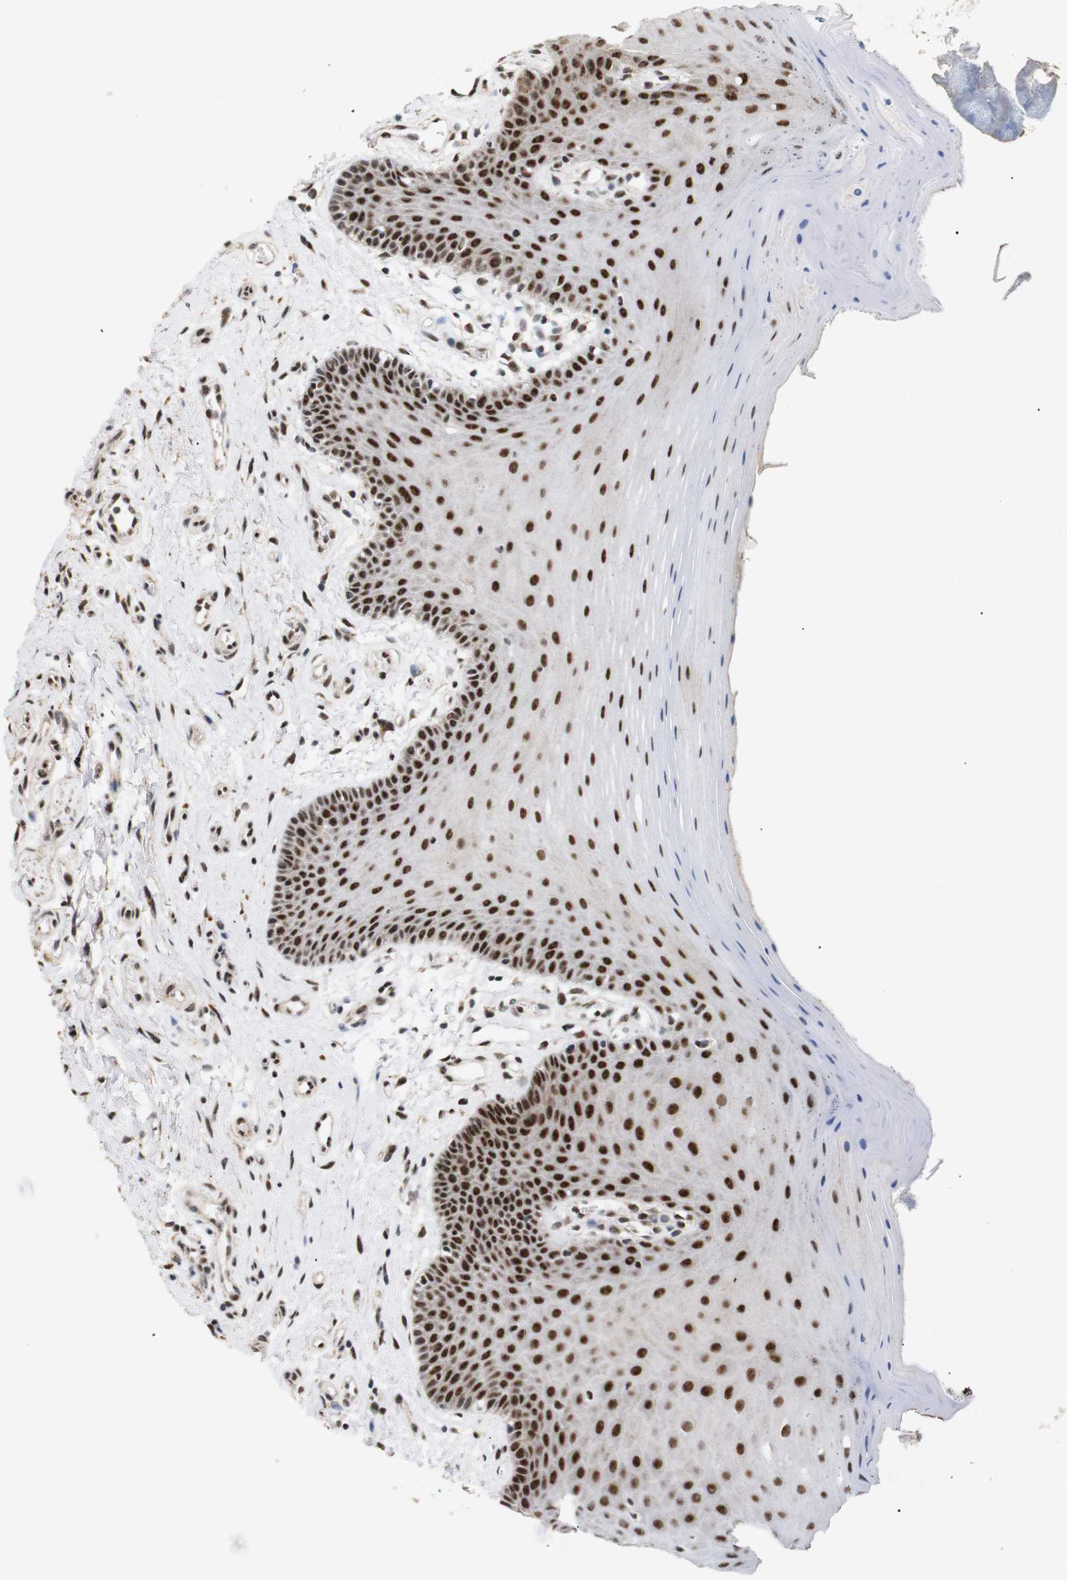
{"staining": {"intensity": "strong", "quantity": "25%-75%", "location": "nuclear"}, "tissue": "oral mucosa", "cell_type": "Squamous epithelial cells", "image_type": "normal", "snomed": [{"axis": "morphology", "description": "Normal tissue, NOS"}, {"axis": "topography", "description": "Skeletal muscle"}, {"axis": "topography", "description": "Oral tissue"}], "caption": "Protein staining by immunohistochemistry (IHC) exhibits strong nuclear positivity in about 25%-75% of squamous epithelial cells in normal oral mucosa.", "gene": "PYM1", "patient": {"sex": "male", "age": 58}}